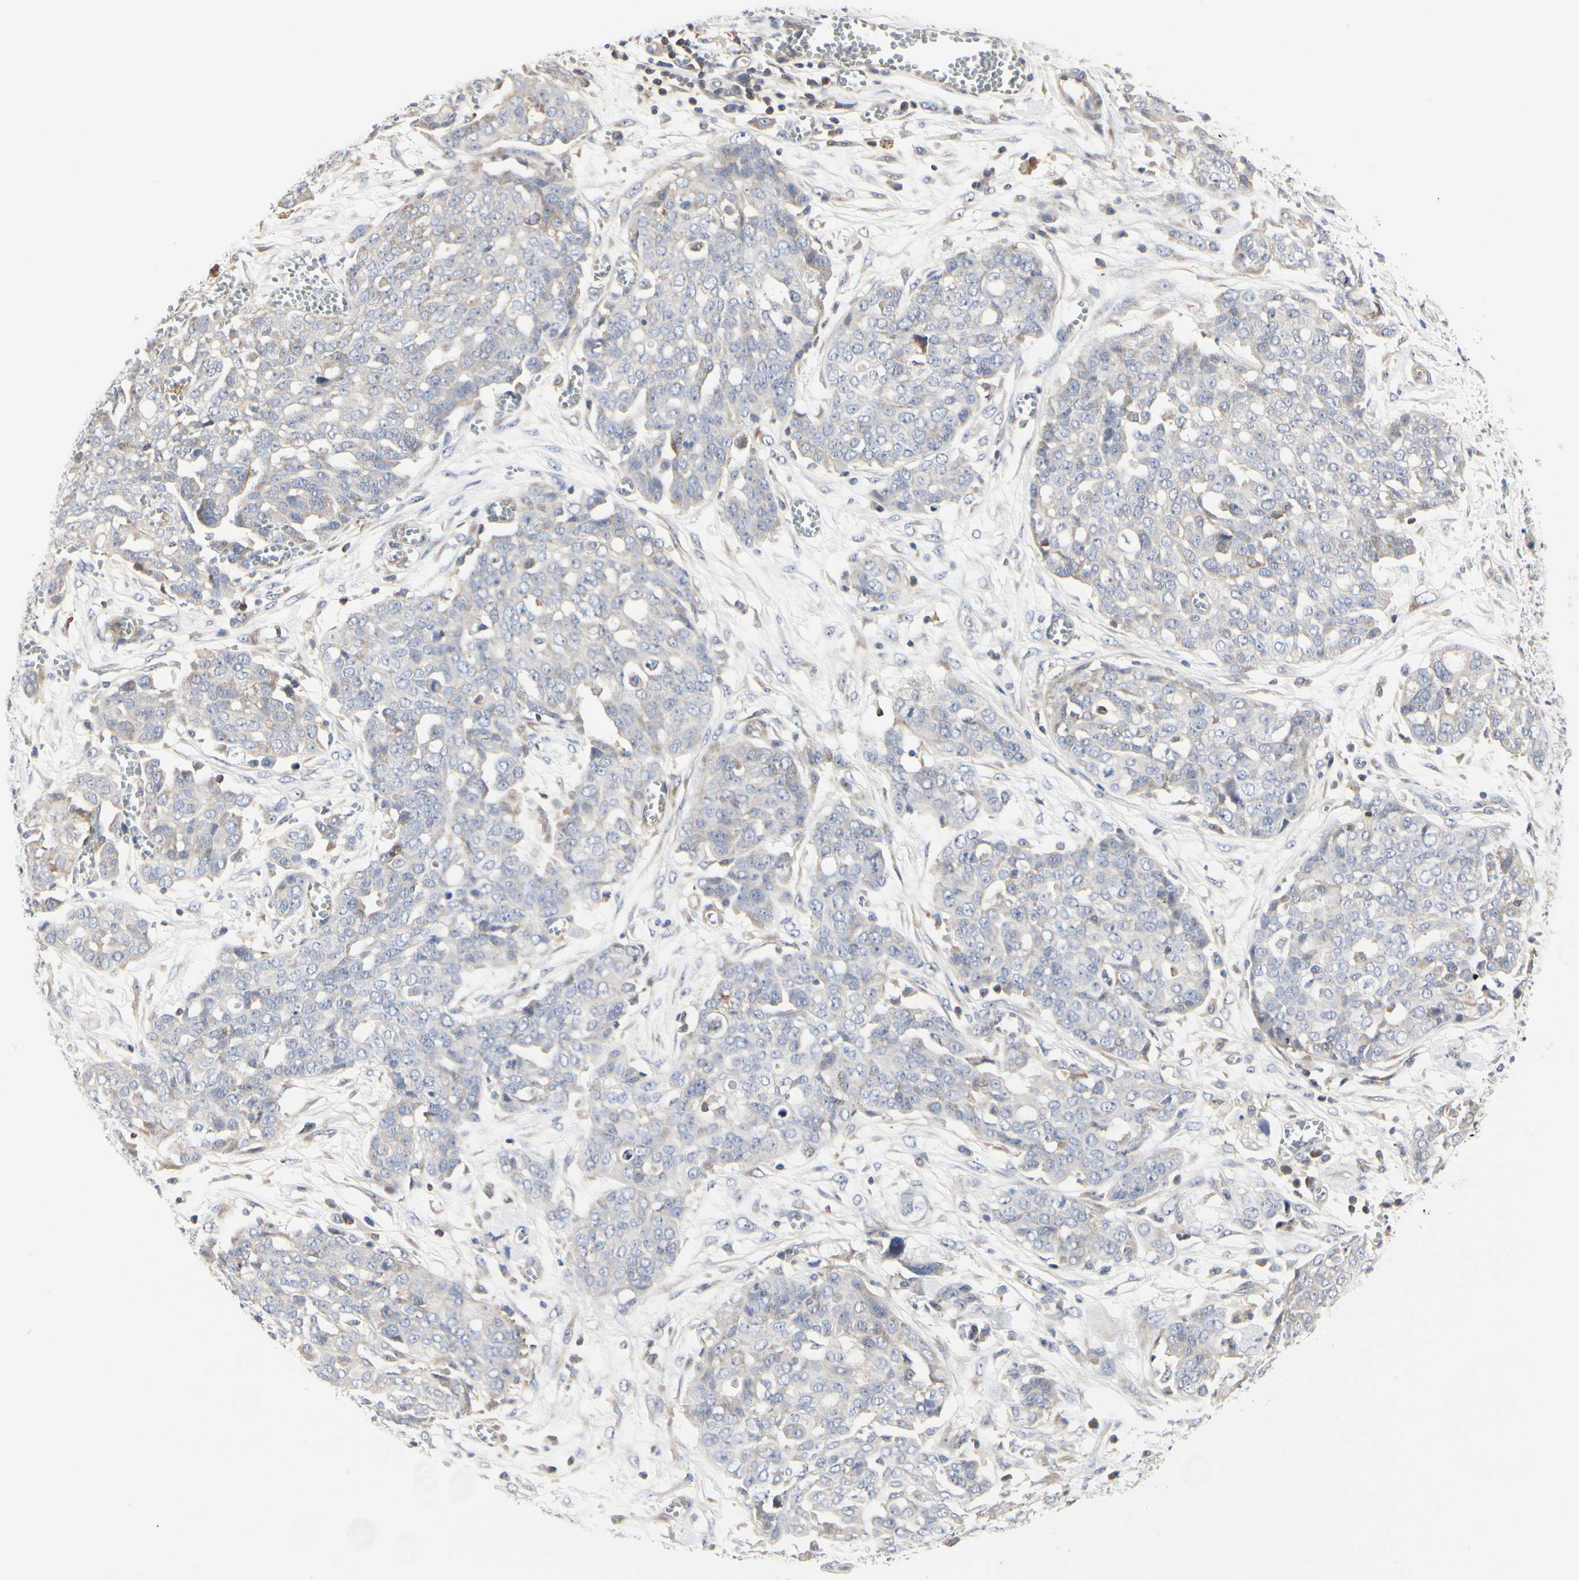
{"staining": {"intensity": "weak", "quantity": "<25%", "location": "cytoplasmic/membranous"}, "tissue": "ovarian cancer", "cell_type": "Tumor cells", "image_type": "cancer", "snomed": [{"axis": "morphology", "description": "Cystadenocarcinoma, serous, NOS"}, {"axis": "topography", "description": "Soft tissue"}, {"axis": "topography", "description": "Ovary"}], "caption": "Serous cystadenocarcinoma (ovarian) stained for a protein using immunohistochemistry reveals no staining tumor cells.", "gene": "SHANK2", "patient": {"sex": "female", "age": 57}}